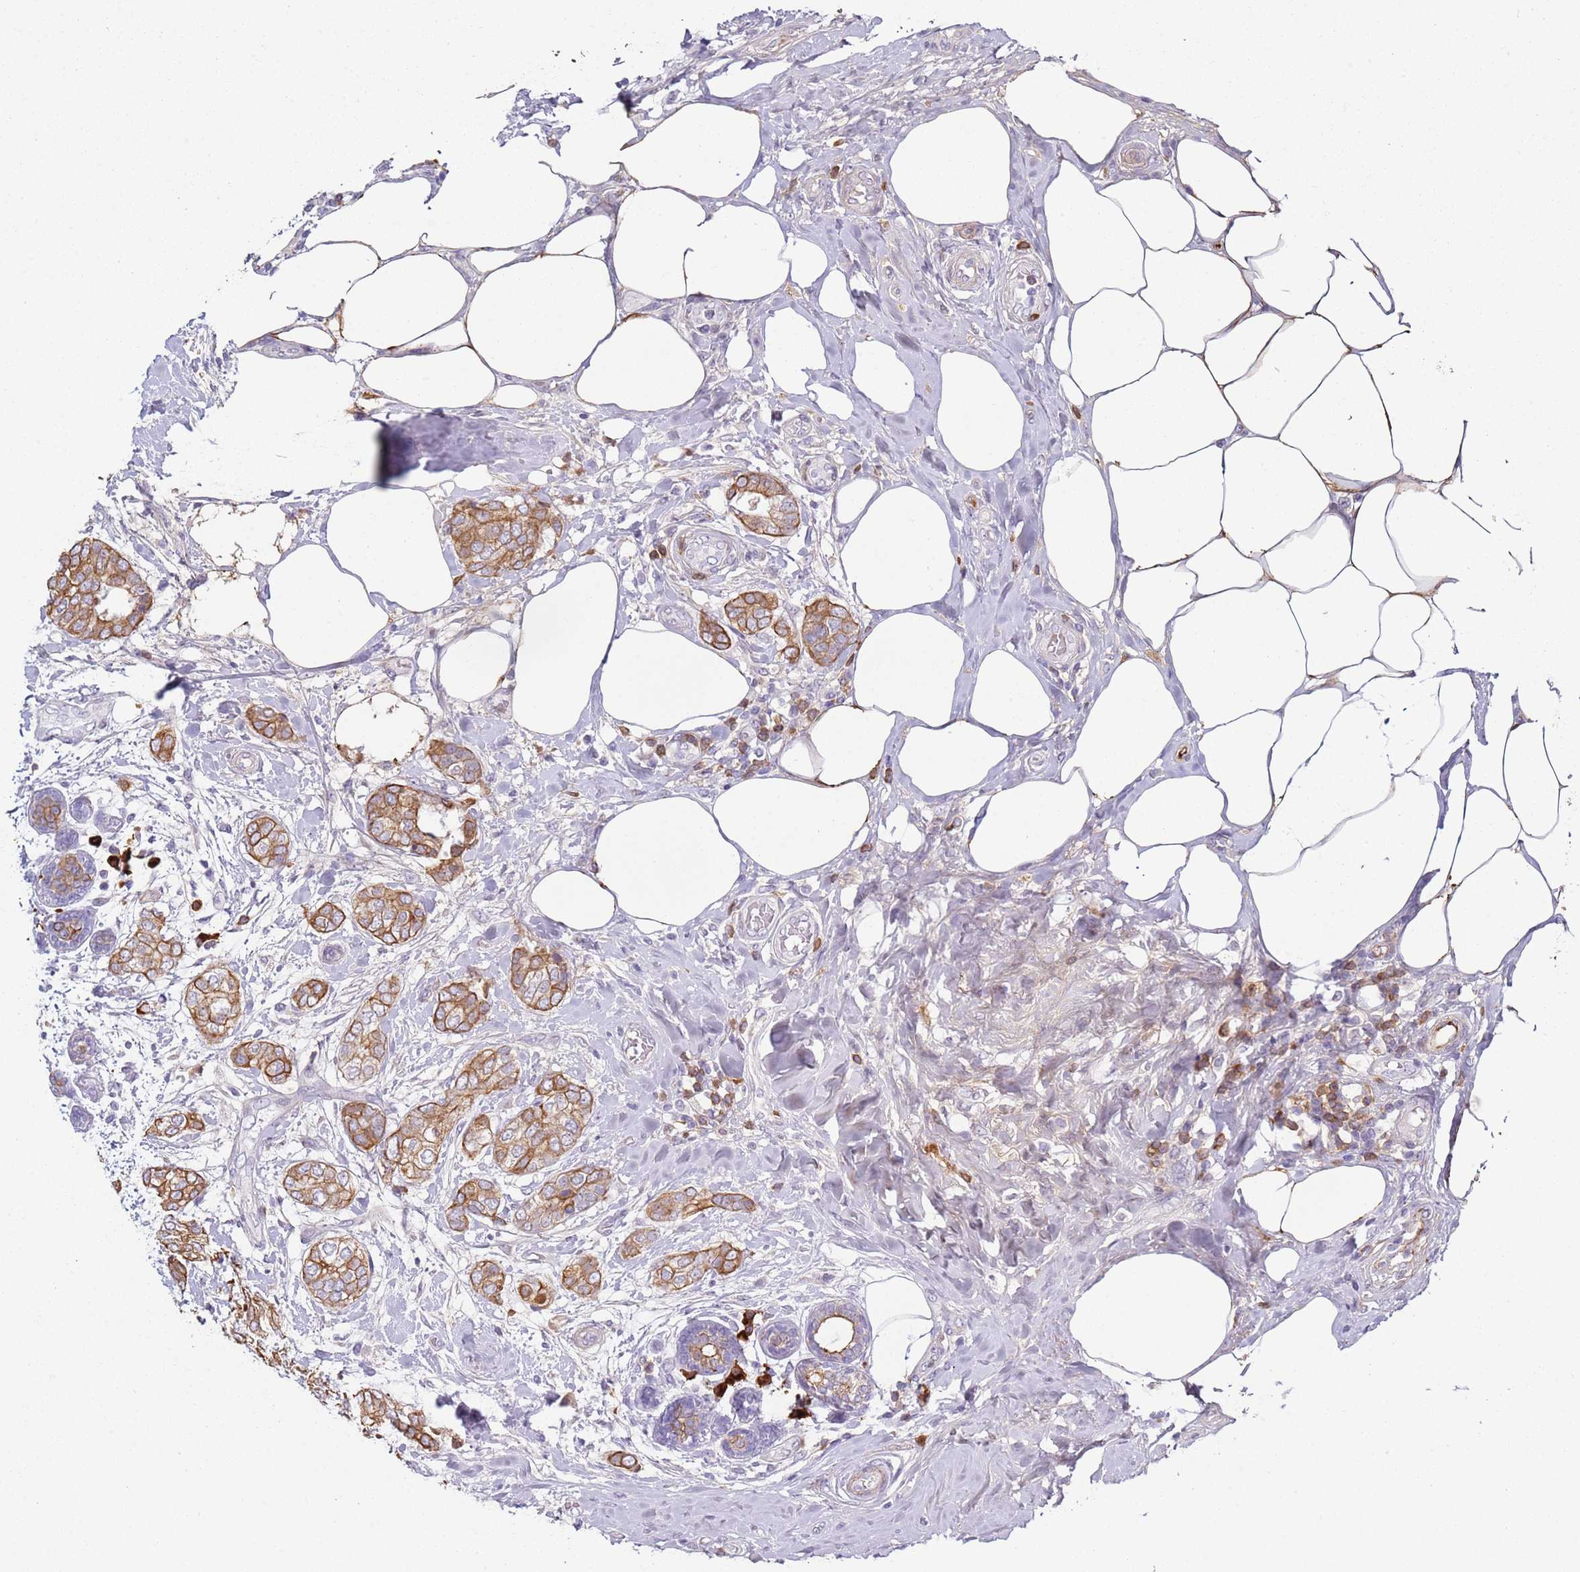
{"staining": {"intensity": "strong", "quantity": ">75%", "location": "cytoplasmic/membranous"}, "tissue": "breast cancer", "cell_type": "Tumor cells", "image_type": "cancer", "snomed": [{"axis": "morphology", "description": "Duct carcinoma"}, {"axis": "topography", "description": "Breast"}], "caption": "Immunohistochemical staining of breast invasive ductal carcinoma demonstrates high levels of strong cytoplasmic/membranous protein staining in about >75% of tumor cells.", "gene": "NPAP1", "patient": {"sex": "female", "age": 73}}